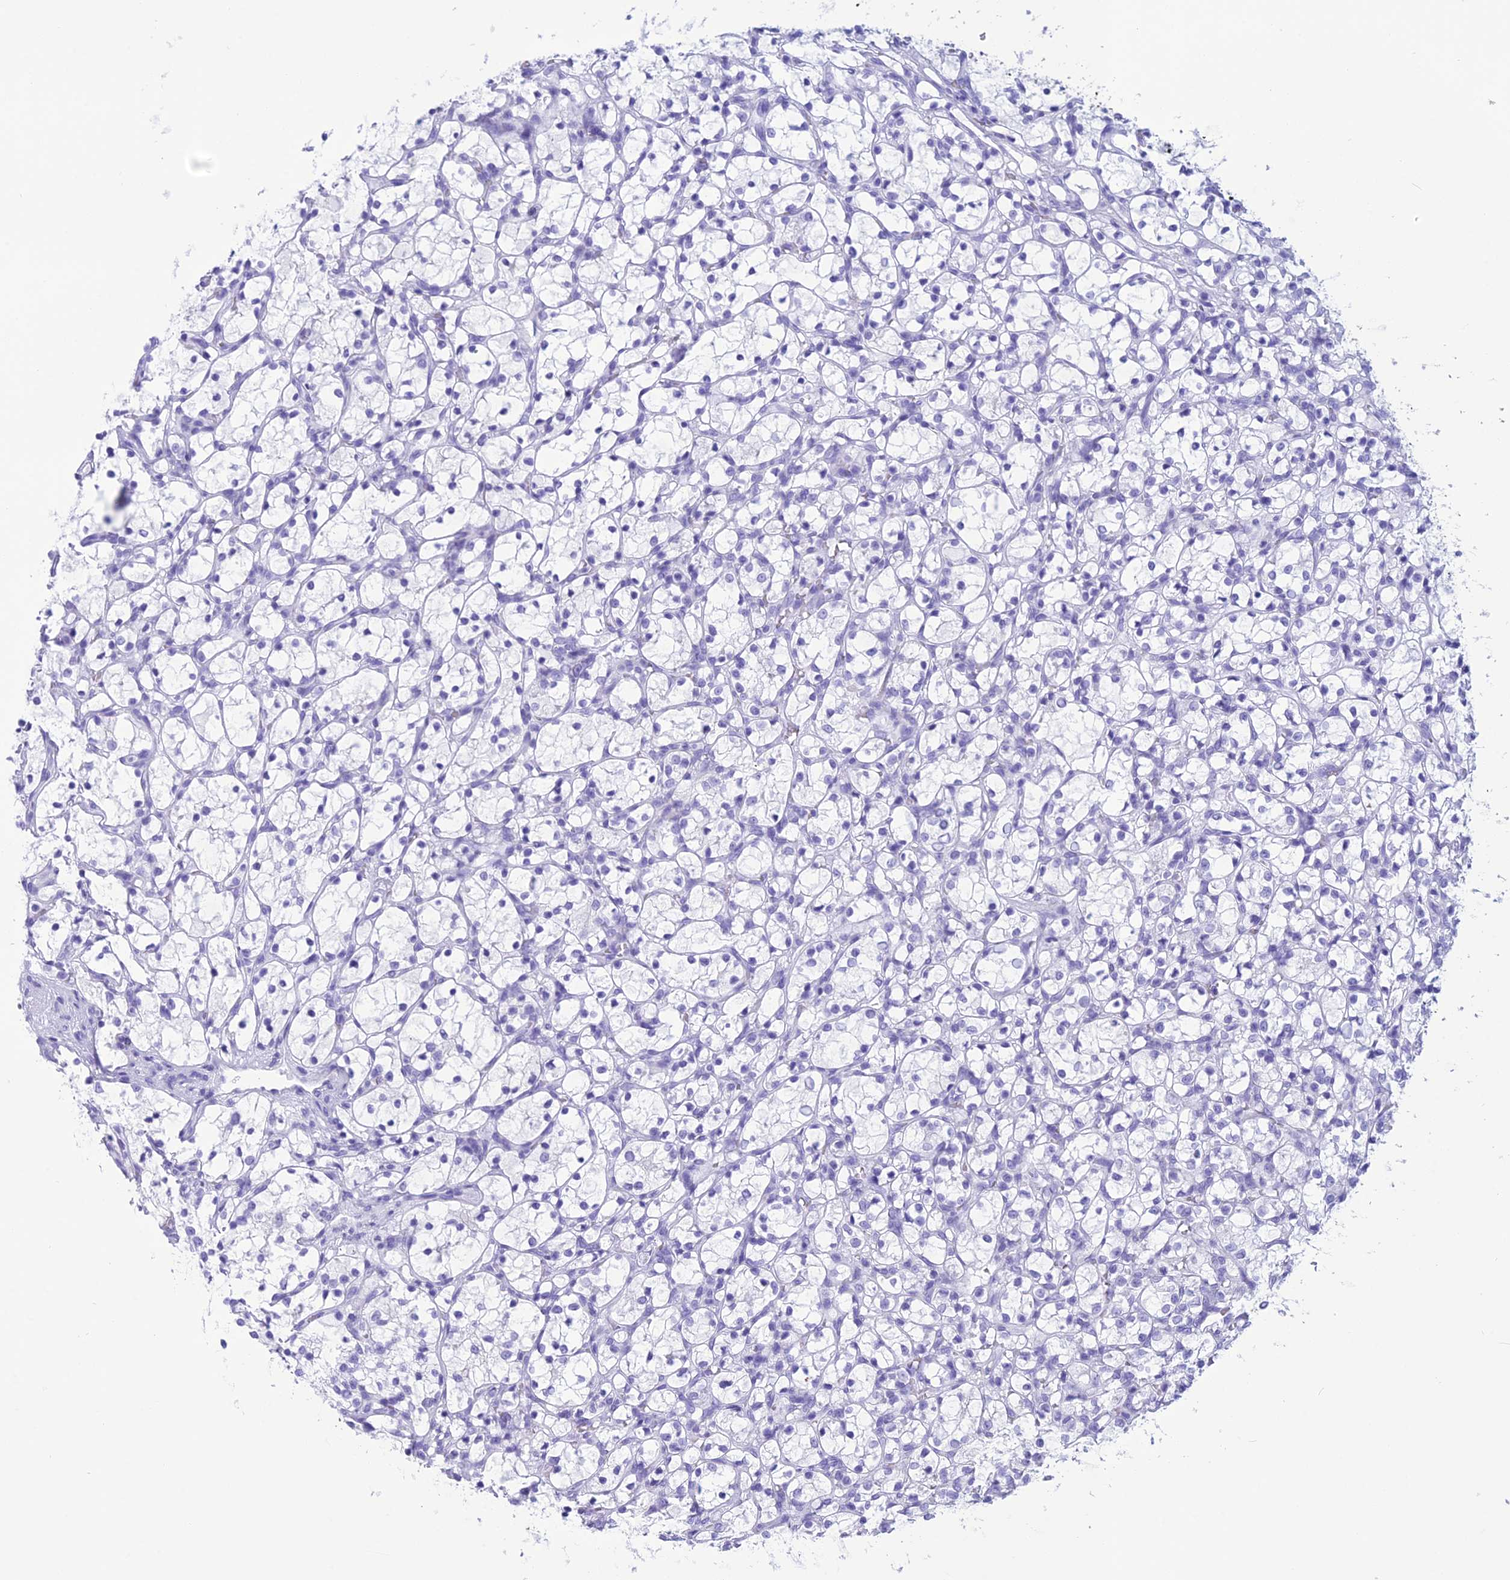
{"staining": {"intensity": "negative", "quantity": "none", "location": "none"}, "tissue": "renal cancer", "cell_type": "Tumor cells", "image_type": "cancer", "snomed": [{"axis": "morphology", "description": "Adenocarcinoma, NOS"}, {"axis": "topography", "description": "Kidney"}], "caption": "This is a image of IHC staining of renal cancer (adenocarcinoma), which shows no expression in tumor cells.", "gene": "TRAM1L1", "patient": {"sex": "female", "age": 69}}